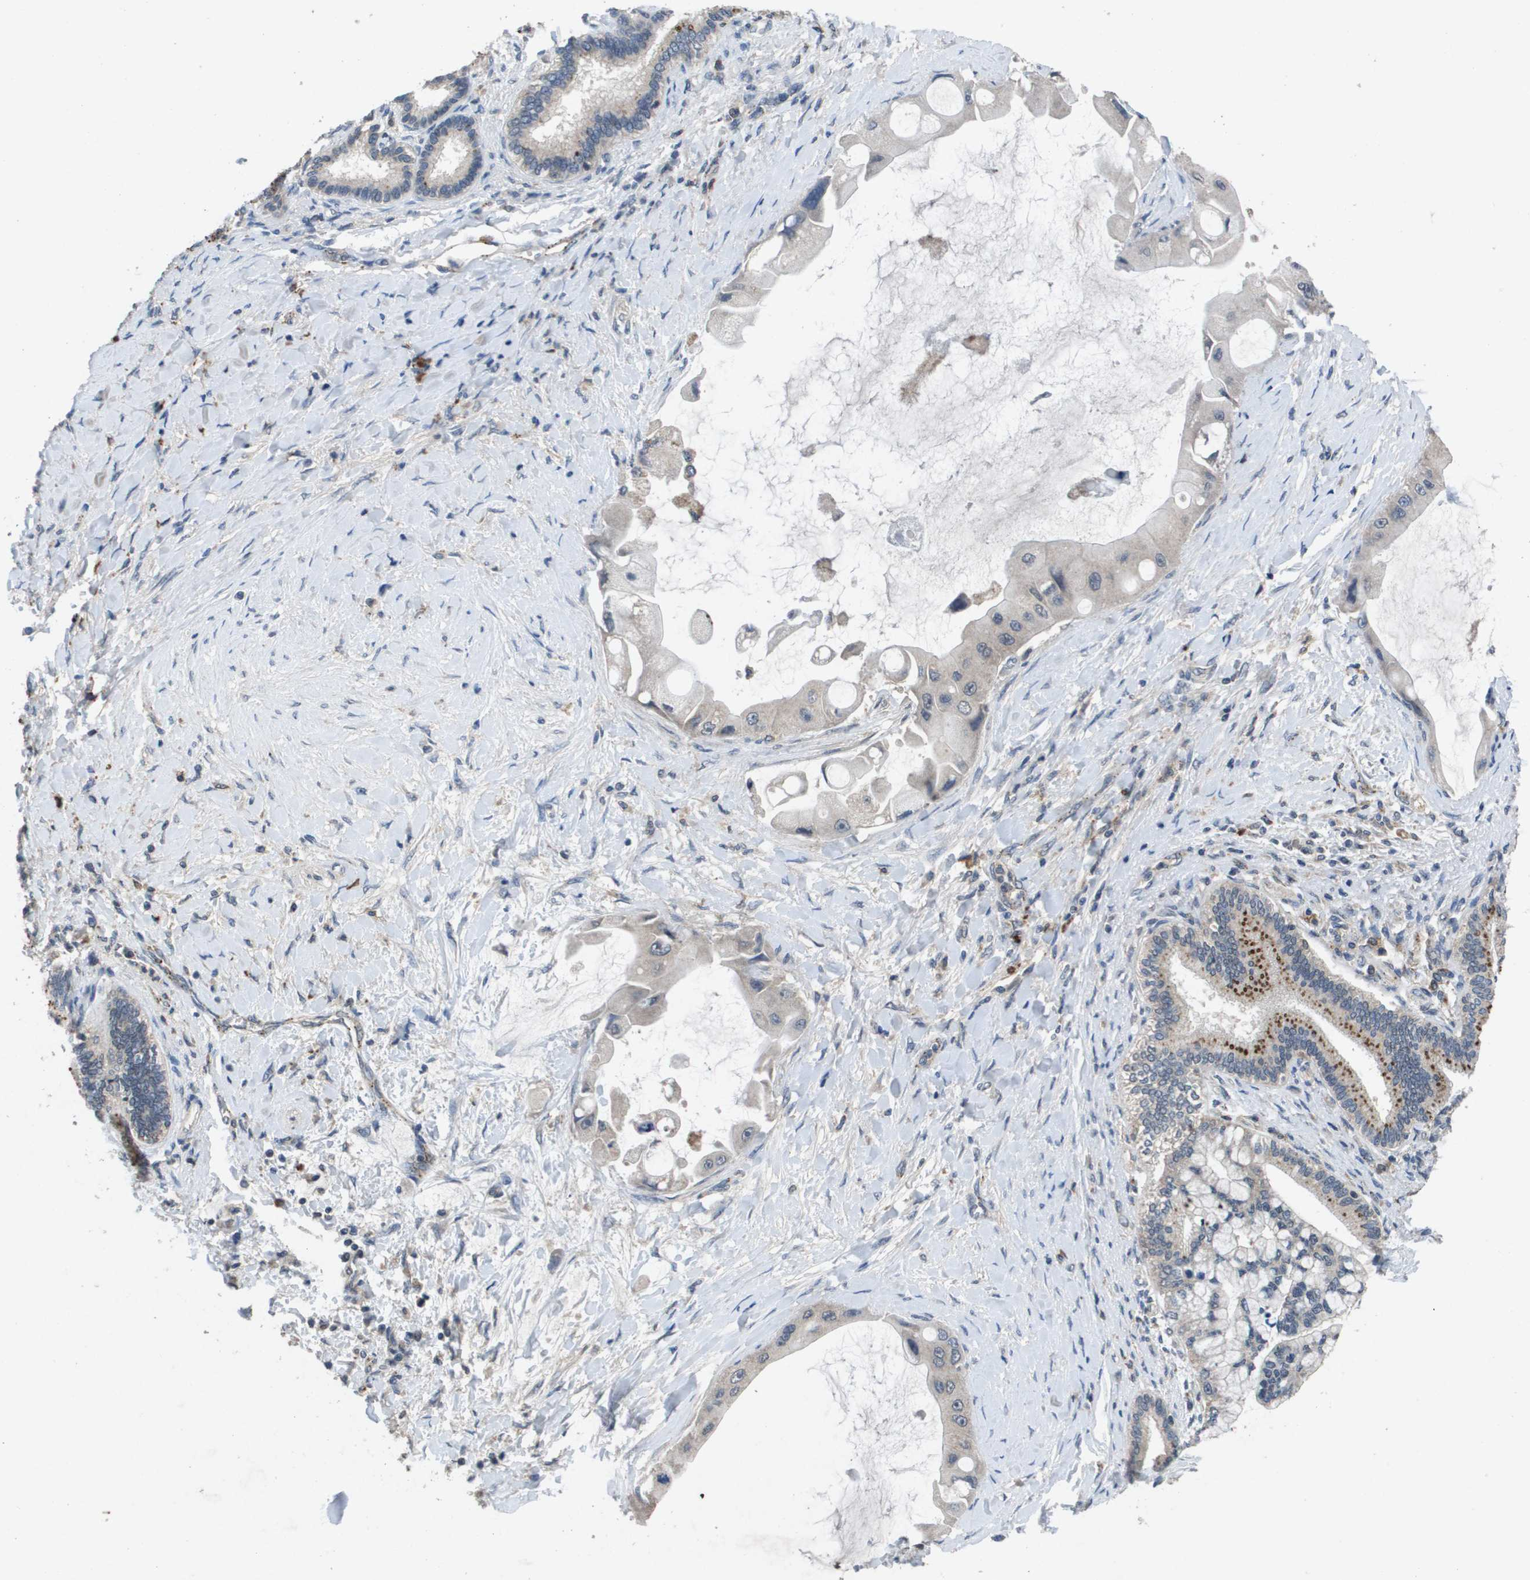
{"staining": {"intensity": "negative", "quantity": "none", "location": "none"}, "tissue": "liver cancer", "cell_type": "Tumor cells", "image_type": "cancer", "snomed": [{"axis": "morphology", "description": "Normal tissue, NOS"}, {"axis": "morphology", "description": "Cholangiocarcinoma"}, {"axis": "topography", "description": "Liver"}, {"axis": "topography", "description": "Peripheral nerve tissue"}], "caption": "High magnification brightfield microscopy of liver cholangiocarcinoma stained with DAB (3,3'-diaminobenzidine) (brown) and counterstained with hematoxylin (blue): tumor cells show no significant staining.", "gene": "PROC", "patient": {"sex": "male", "age": 50}}